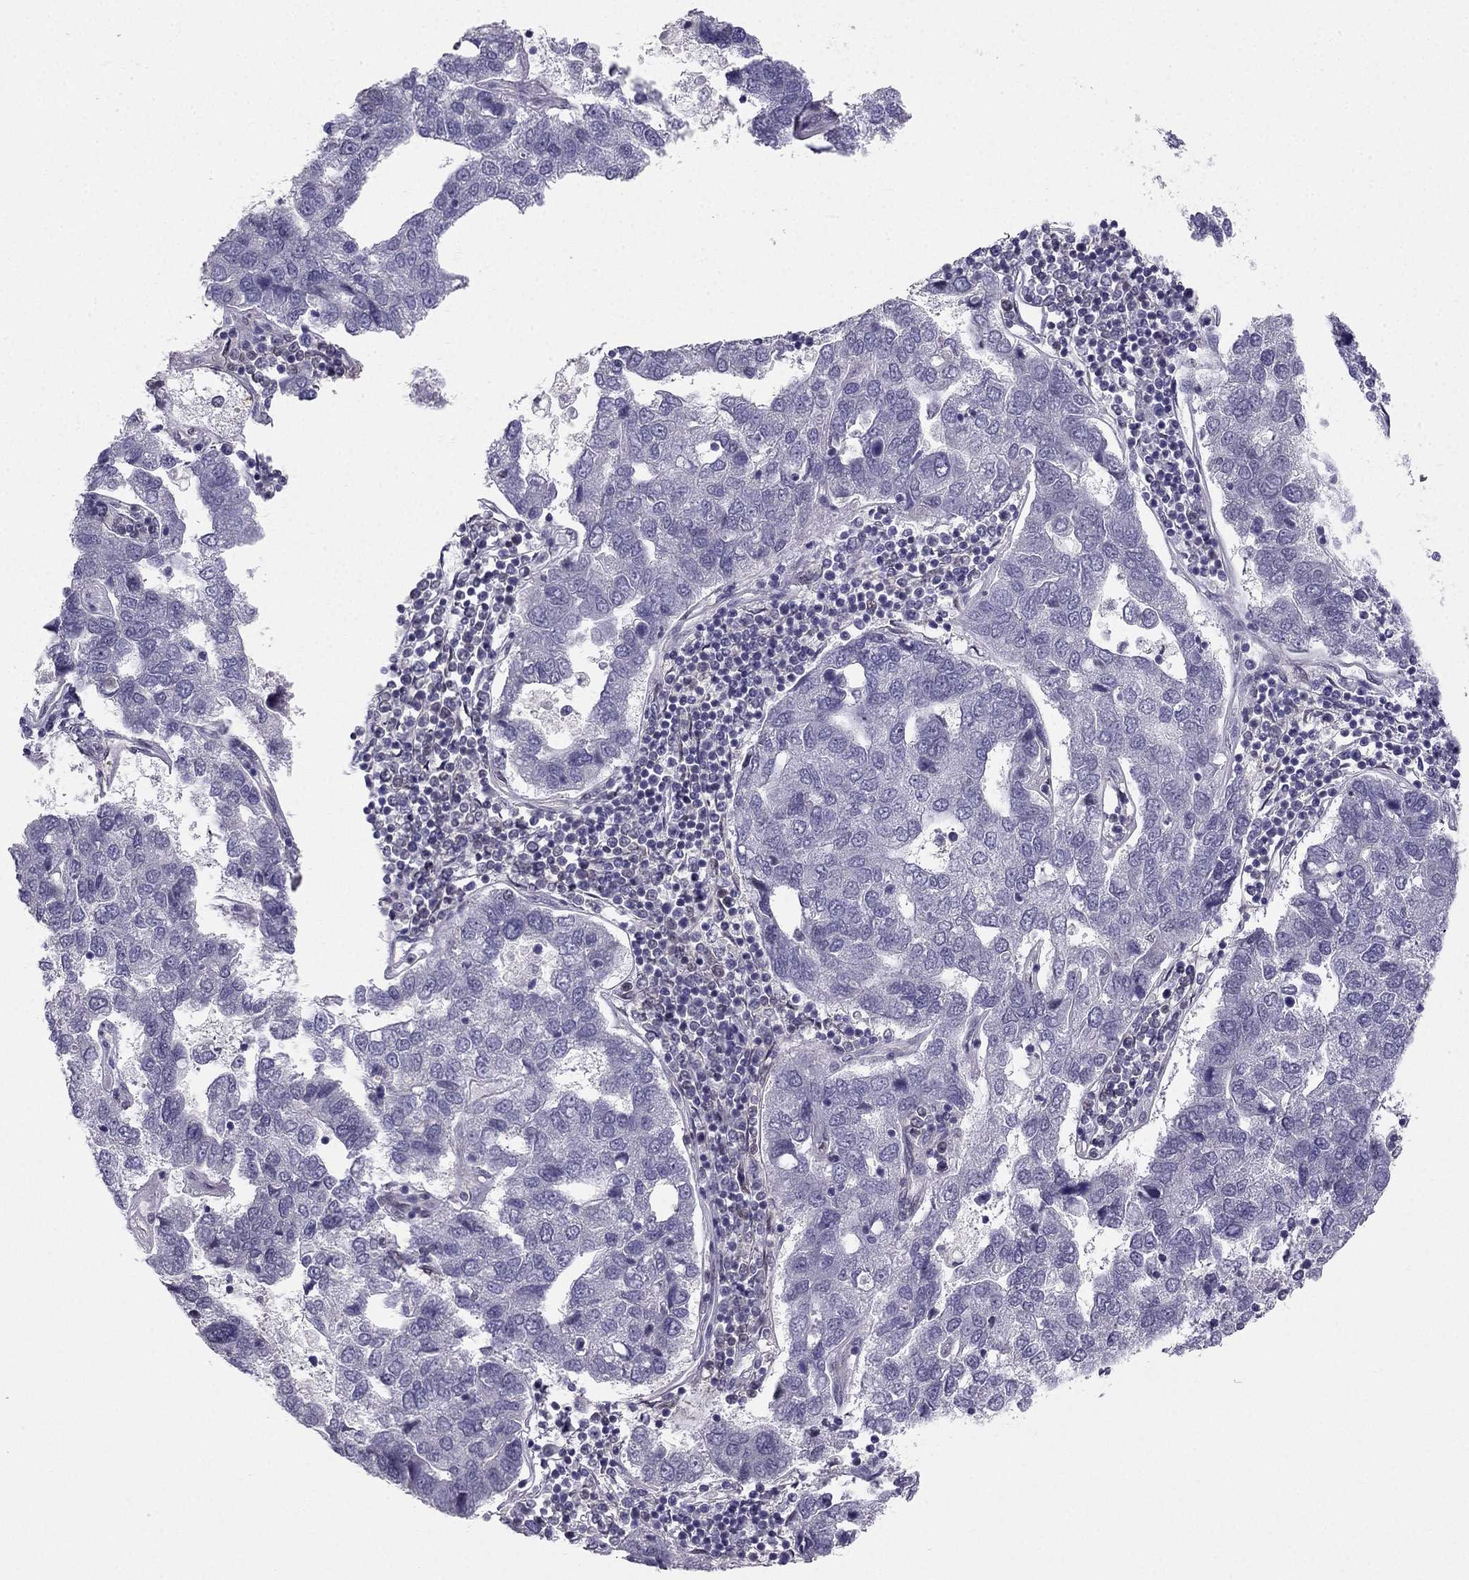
{"staining": {"intensity": "negative", "quantity": "none", "location": "none"}, "tissue": "pancreatic cancer", "cell_type": "Tumor cells", "image_type": "cancer", "snomed": [{"axis": "morphology", "description": "Adenocarcinoma, NOS"}, {"axis": "topography", "description": "Pancreas"}], "caption": "The histopathology image exhibits no significant staining in tumor cells of pancreatic cancer (adenocarcinoma).", "gene": "SYT5", "patient": {"sex": "female", "age": 61}}